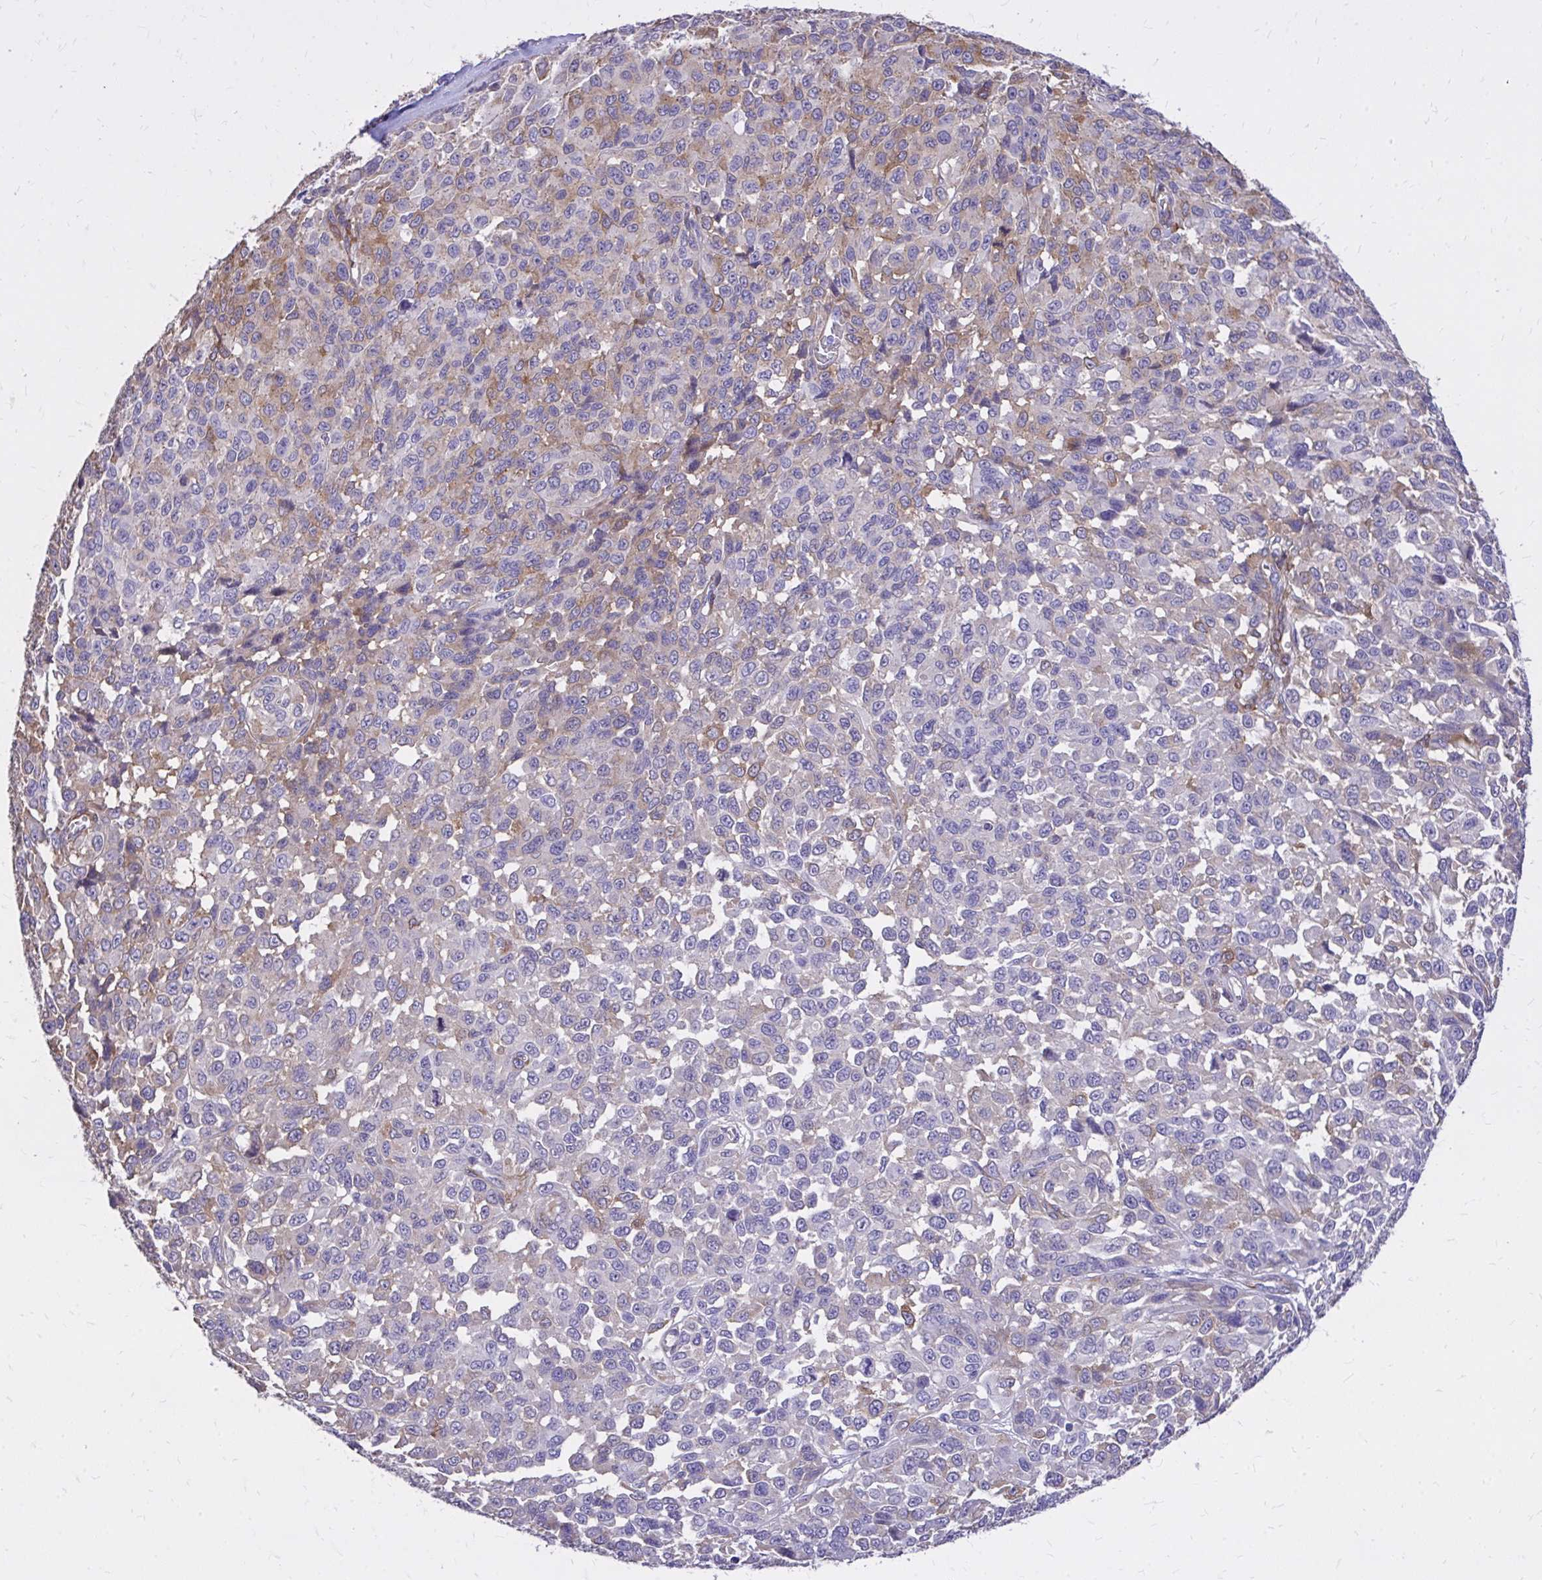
{"staining": {"intensity": "moderate", "quantity": "<25%", "location": "cytoplasmic/membranous"}, "tissue": "melanoma", "cell_type": "Tumor cells", "image_type": "cancer", "snomed": [{"axis": "morphology", "description": "Malignant melanoma, NOS"}, {"axis": "topography", "description": "Skin"}], "caption": "Immunohistochemical staining of human malignant melanoma reveals moderate cytoplasmic/membranous protein positivity in about <25% of tumor cells.", "gene": "EPB41L1", "patient": {"sex": "male", "age": 62}}